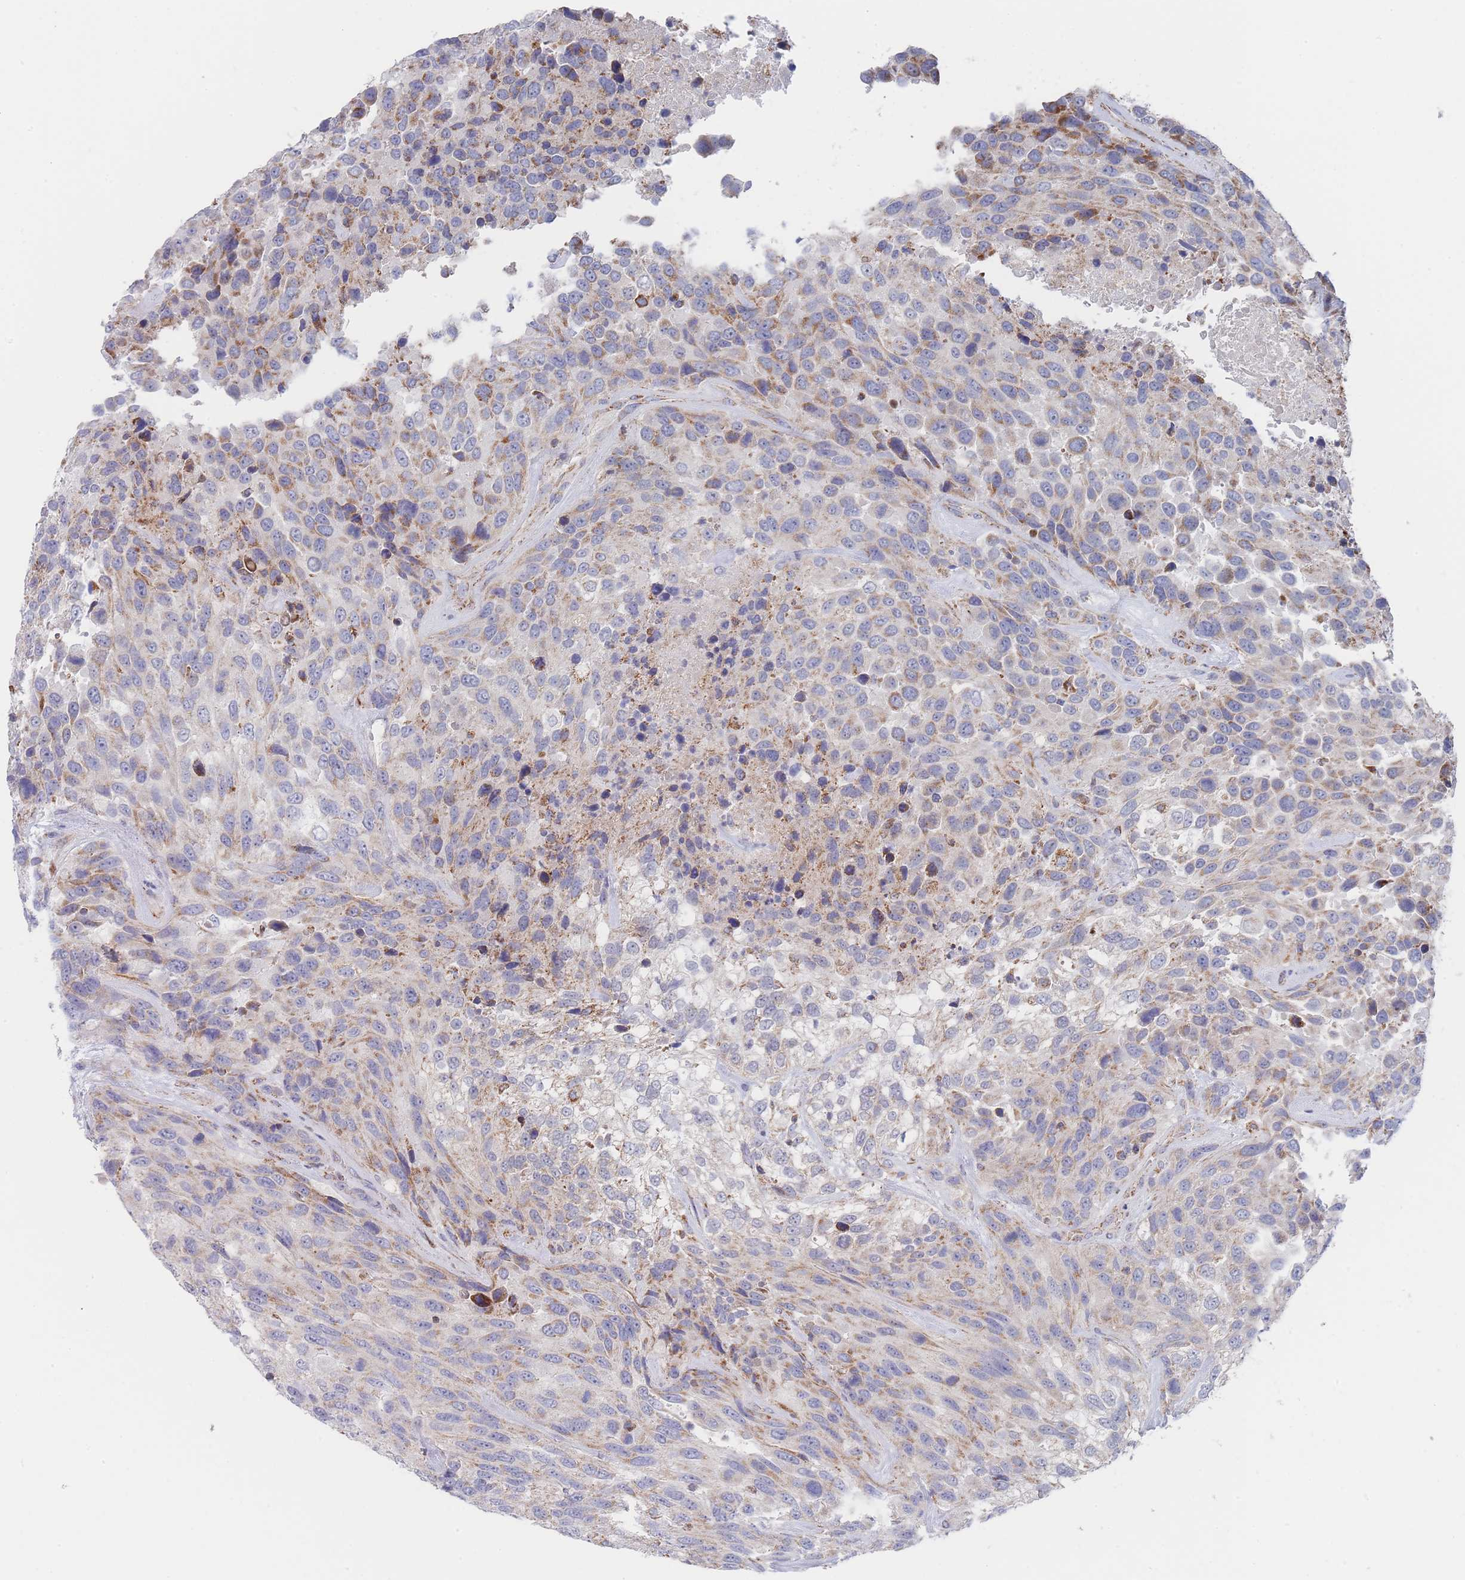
{"staining": {"intensity": "moderate", "quantity": "25%-75%", "location": "cytoplasmic/membranous"}, "tissue": "urothelial cancer", "cell_type": "Tumor cells", "image_type": "cancer", "snomed": [{"axis": "morphology", "description": "Urothelial carcinoma, High grade"}, {"axis": "topography", "description": "Urinary bladder"}], "caption": "Tumor cells reveal moderate cytoplasmic/membranous positivity in approximately 25%-75% of cells in urothelial cancer.", "gene": "IKZF4", "patient": {"sex": "female", "age": 70}}